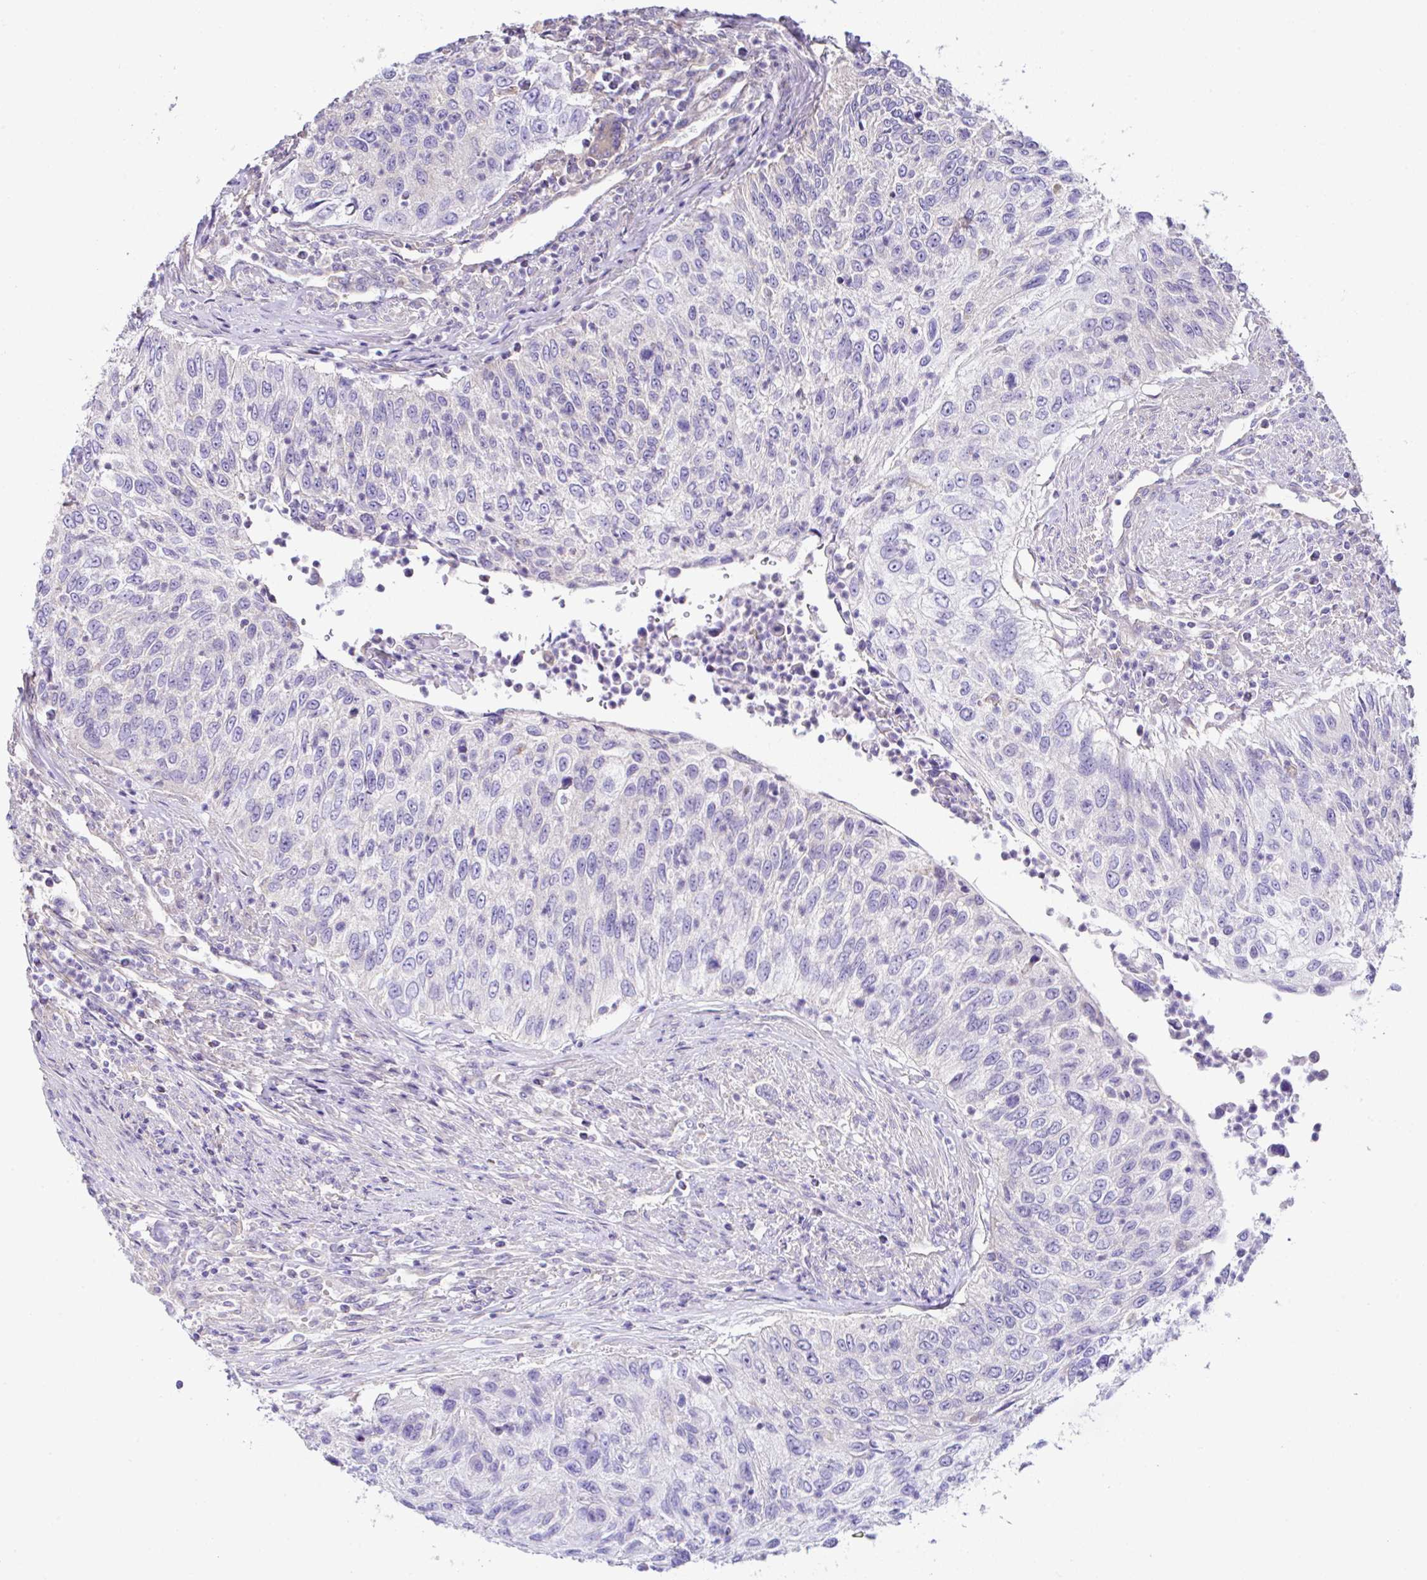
{"staining": {"intensity": "negative", "quantity": "none", "location": "none"}, "tissue": "urothelial cancer", "cell_type": "Tumor cells", "image_type": "cancer", "snomed": [{"axis": "morphology", "description": "Urothelial carcinoma, High grade"}, {"axis": "topography", "description": "Urinary bladder"}], "caption": "There is no significant expression in tumor cells of urothelial carcinoma (high-grade). (Brightfield microscopy of DAB (3,3'-diaminobenzidine) immunohistochemistry (IHC) at high magnification).", "gene": "OR4P4", "patient": {"sex": "female", "age": 60}}